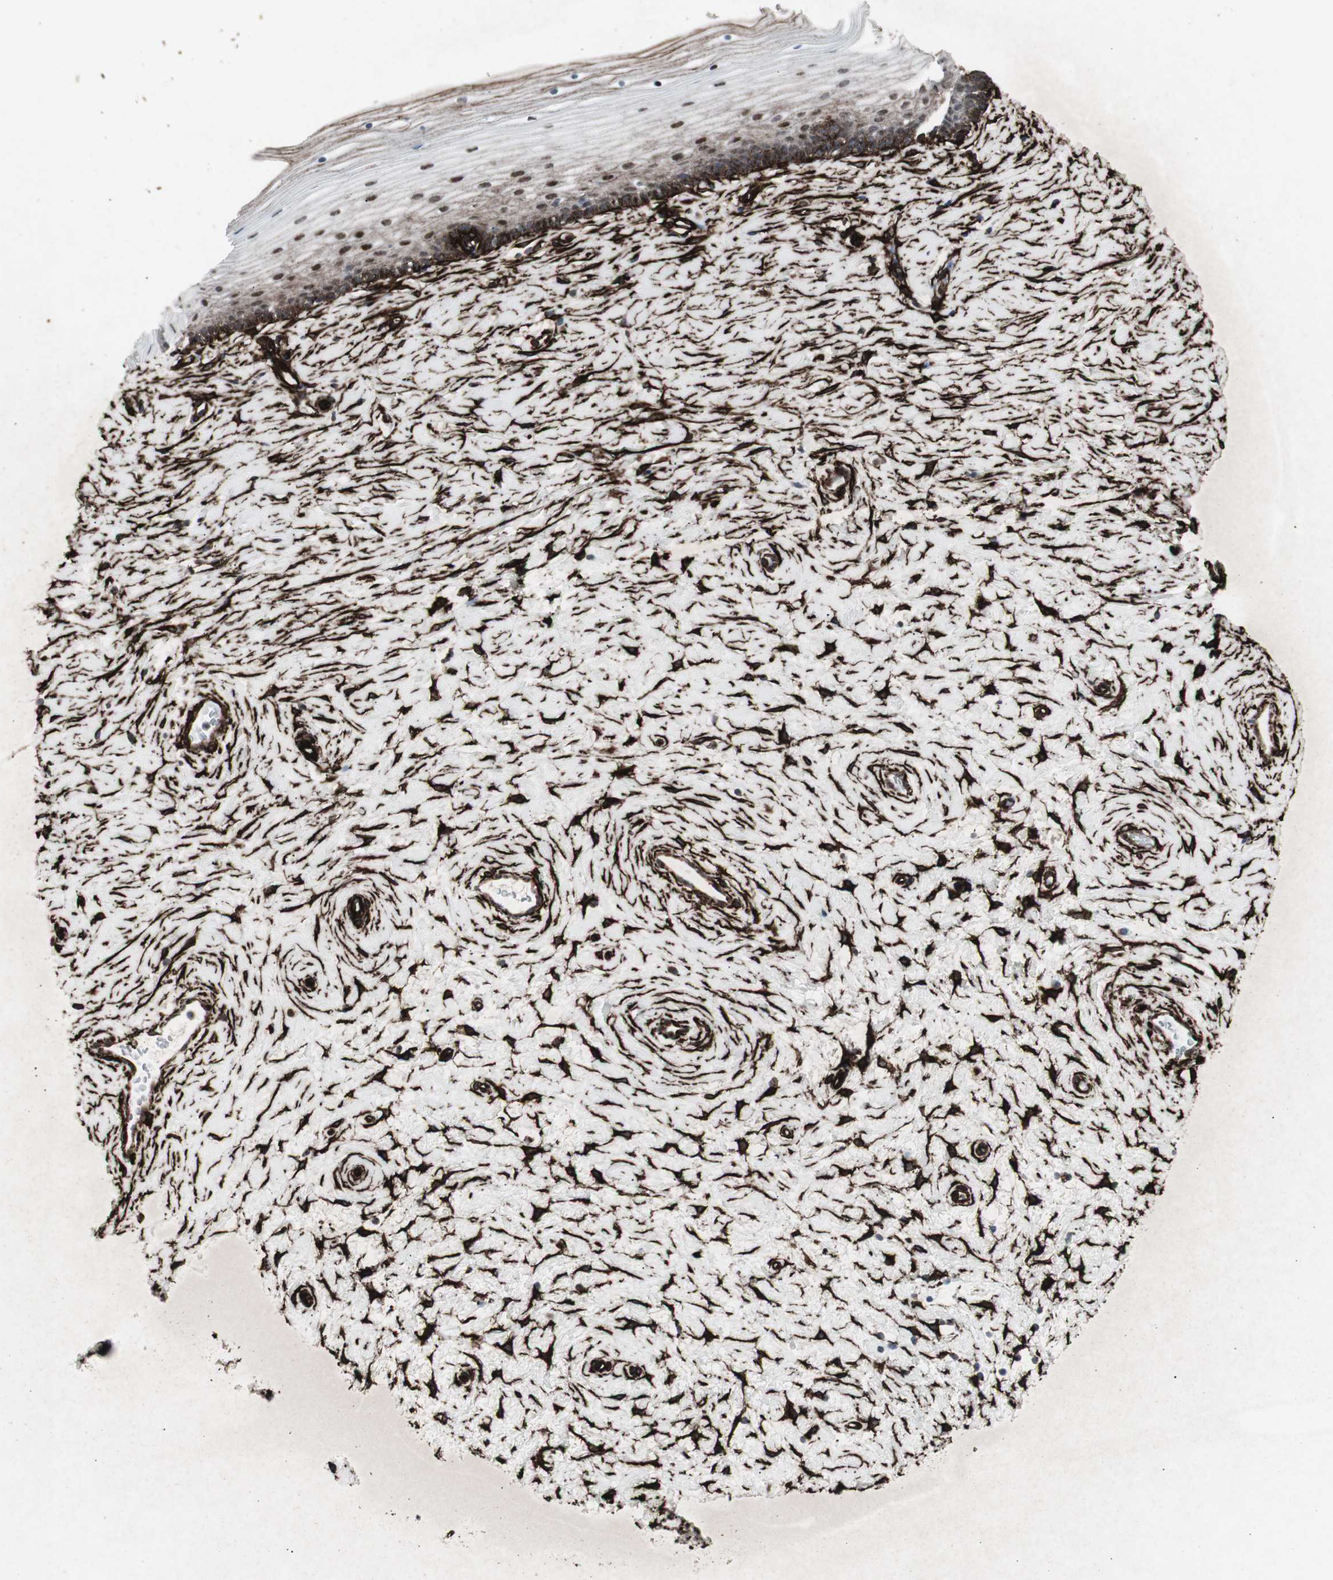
{"staining": {"intensity": "strong", "quantity": "25%-75%", "location": "cytoplasmic/membranous"}, "tissue": "cervix", "cell_type": "Glandular cells", "image_type": "normal", "snomed": [{"axis": "morphology", "description": "Normal tissue, NOS"}, {"axis": "topography", "description": "Cervix"}], "caption": "Protein analysis of benign cervix shows strong cytoplasmic/membranous staining in approximately 25%-75% of glandular cells.", "gene": "PDGFA", "patient": {"sex": "female", "age": 39}}